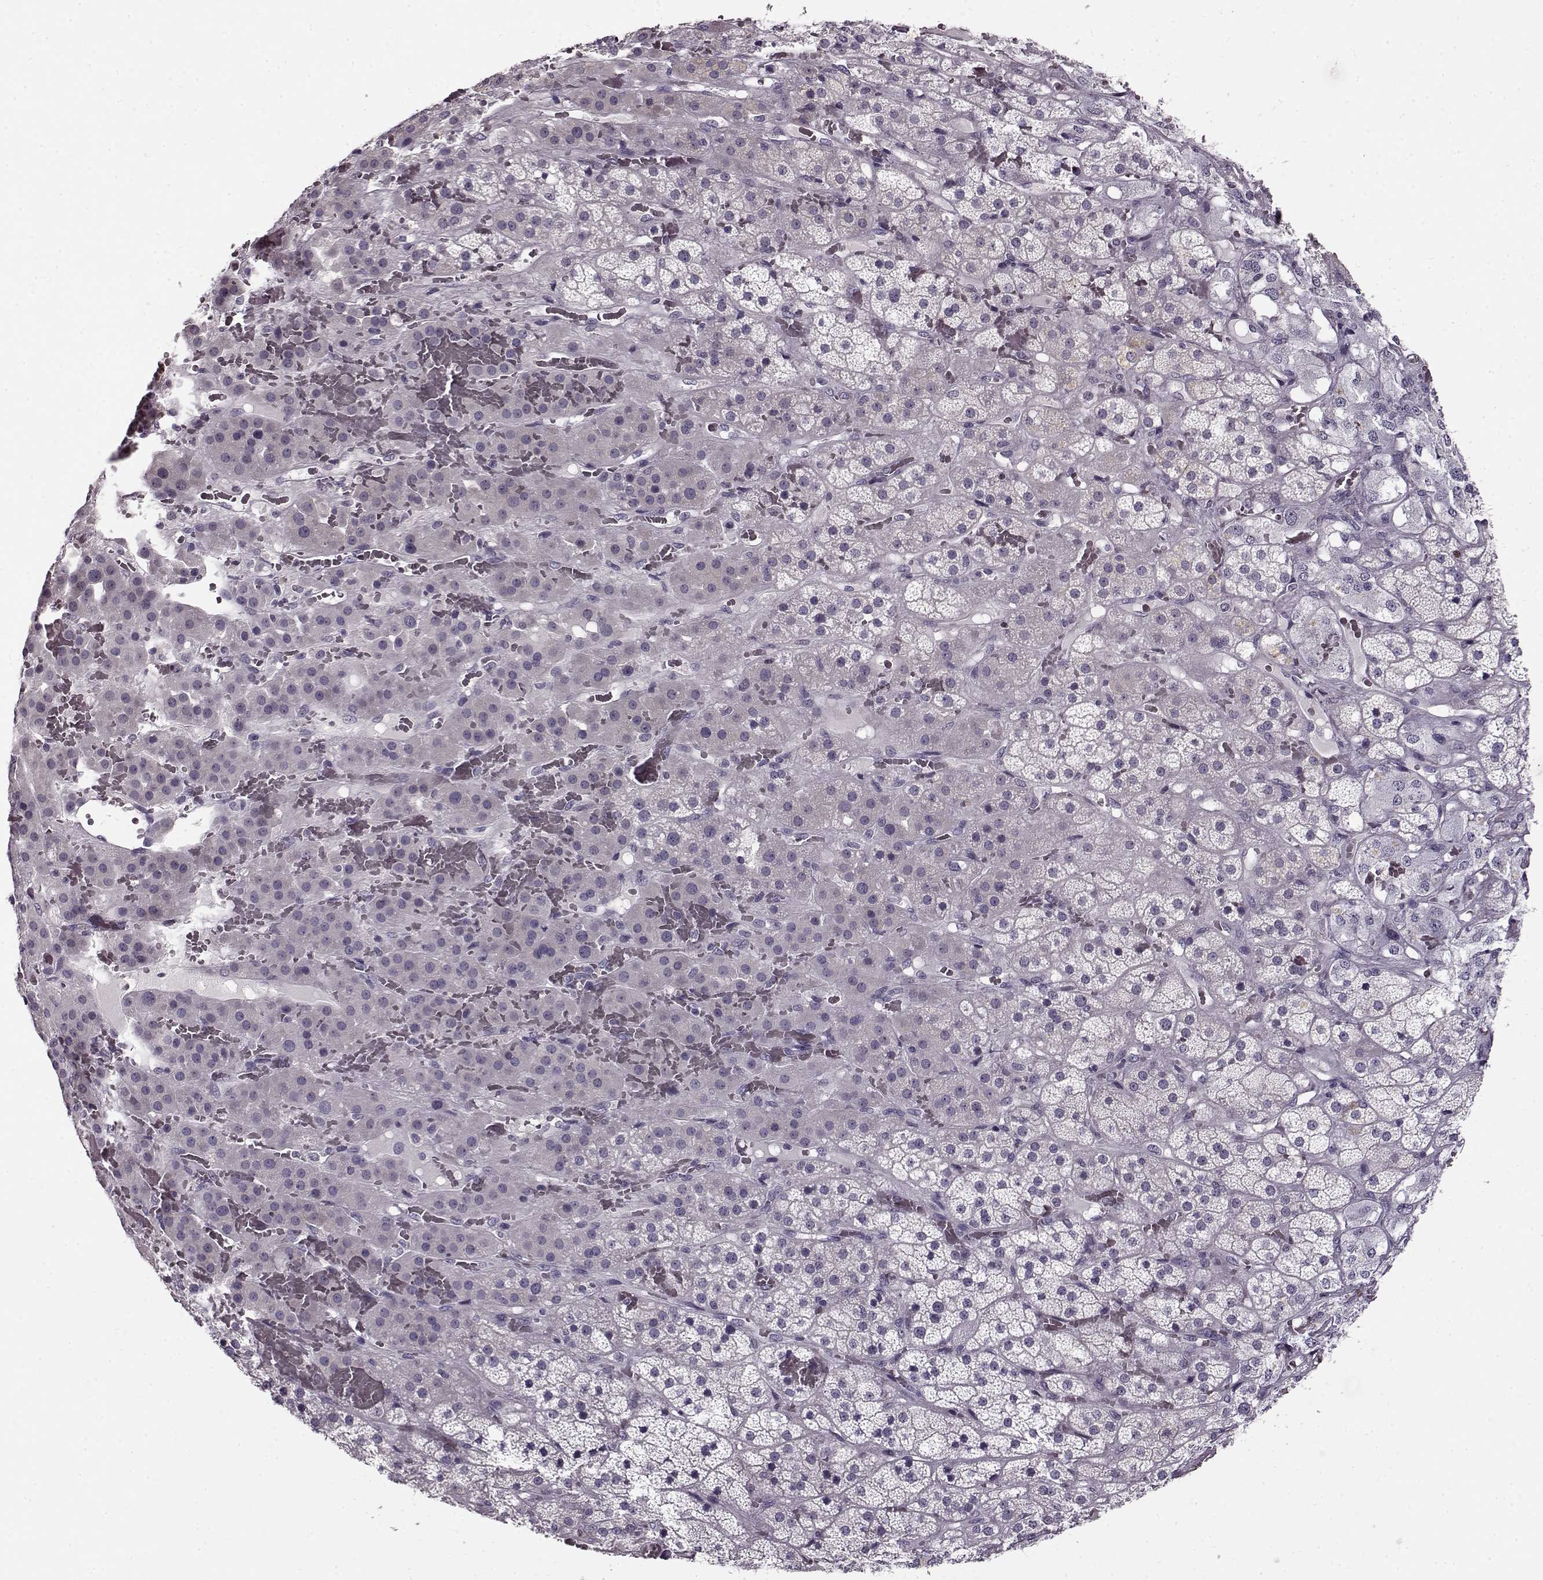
{"staining": {"intensity": "negative", "quantity": "none", "location": "none"}, "tissue": "adrenal gland", "cell_type": "Glandular cells", "image_type": "normal", "snomed": [{"axis": "morphology", "description": "Normal tissue, NOS"}, {"axis": "topography", "description": "Adrenal gland"}], "caption": "This image is of benign adrenal gland stained with IHC to label a protein in brown with the nuclei are counter-stained blue. There is no staining in glandular cells. The staining is performed using DAB (3,3'-diaminobenzidine) brown chromogen with nuclei counter-stained in using hematoxylin.", "gene": "RP1L1", "patient": {"sex": "male", "age": 57}}